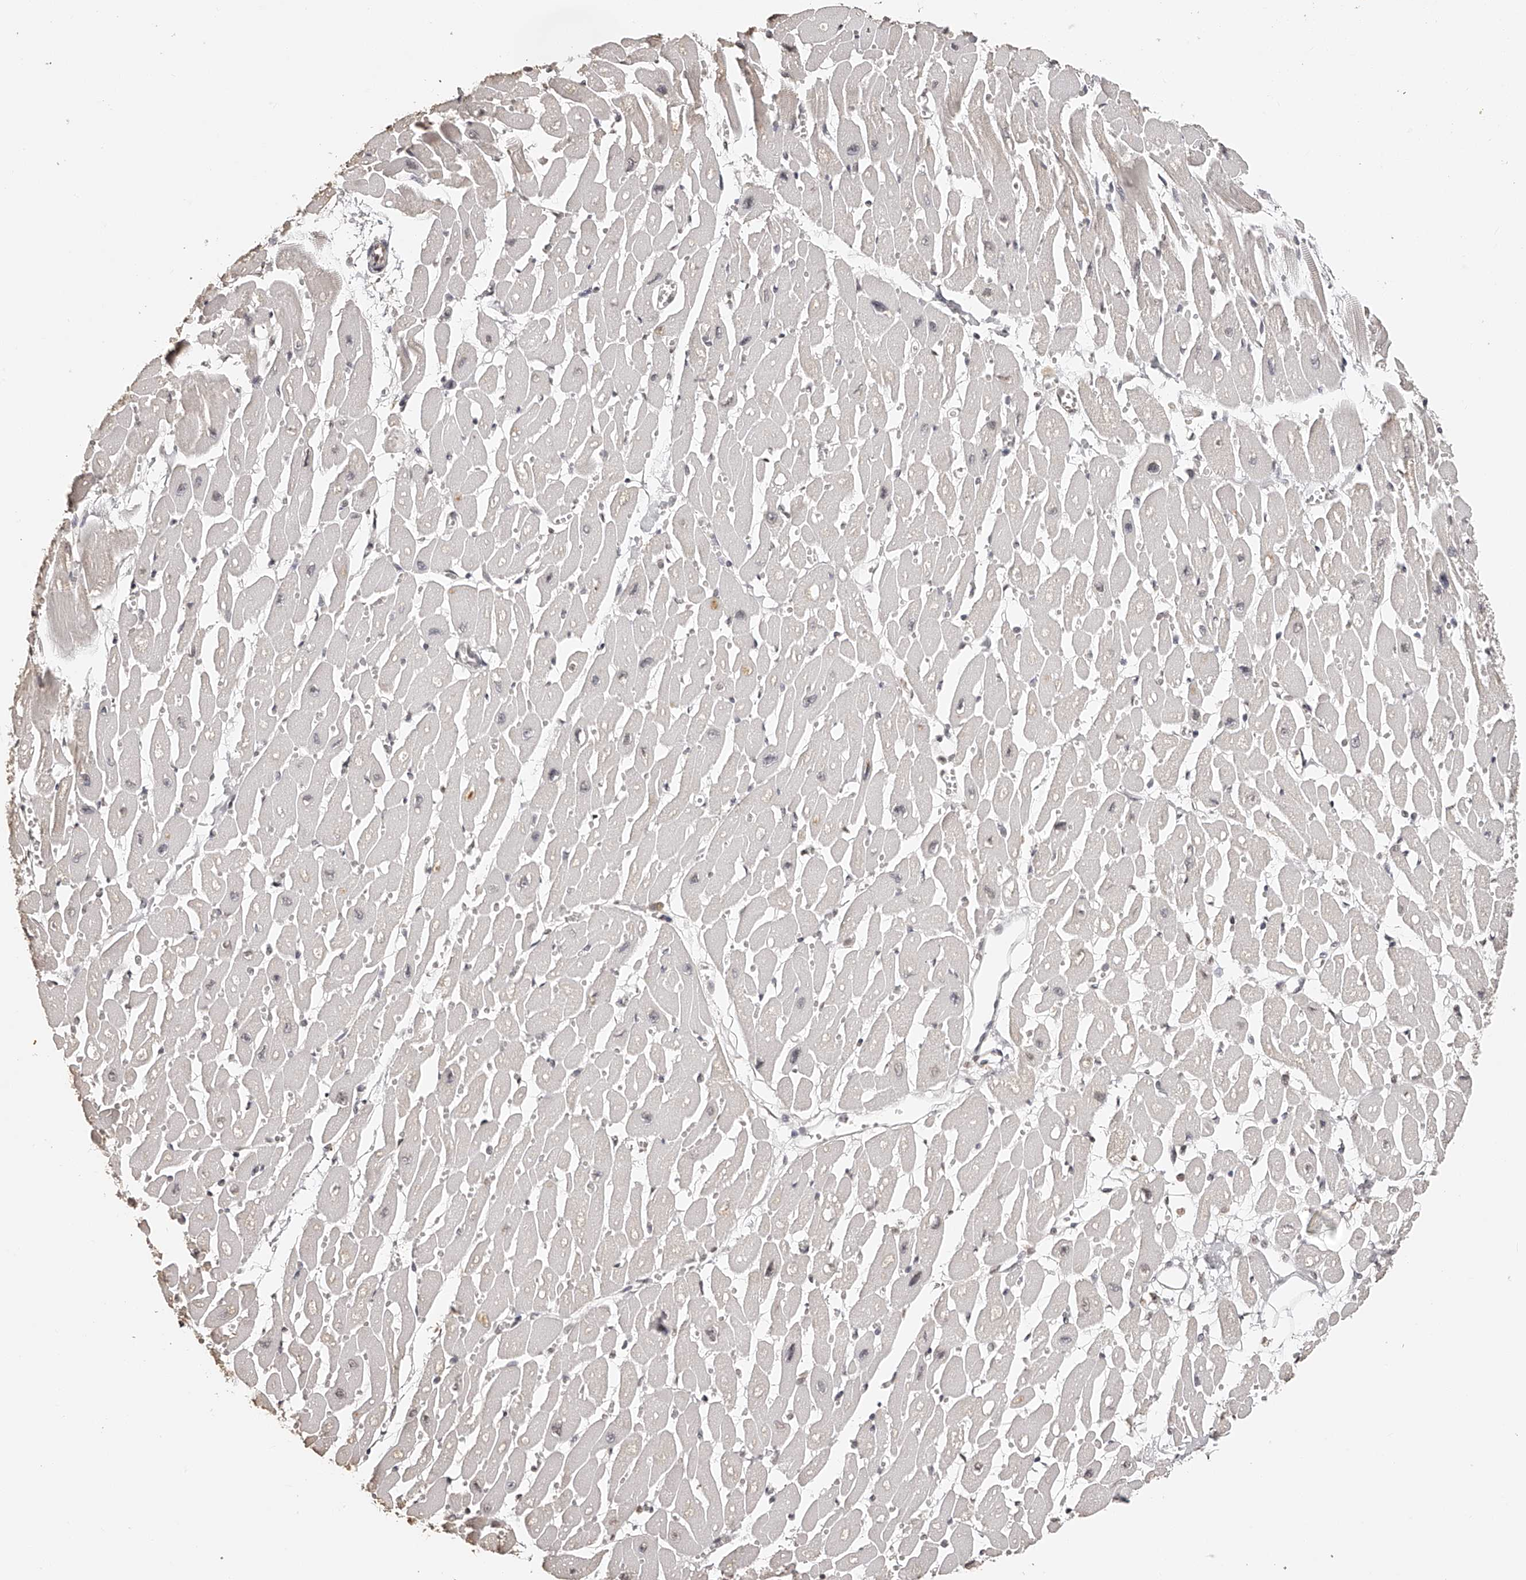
{"staining": {"intensity": "weak", "quantity": "<25%", "location": "nuclear"}, "tissue": "heart muscle", "cell_type": "Cardiomyocytes", "image_type": "normal", "snomed": [{"axis": "morphology", "description": "Normal tissue, NOS"}, {"axis": "topography", "description": "Heart"}], "caption": "High power microscopy photomicrograph of an immunohistochemistry (IHC) photomicrograph of normal heart muscle, revealing no significant positivity in cardiomyocytes.", "gene": "ZNF503", "patient": {"sex": "female", "age": 54}}